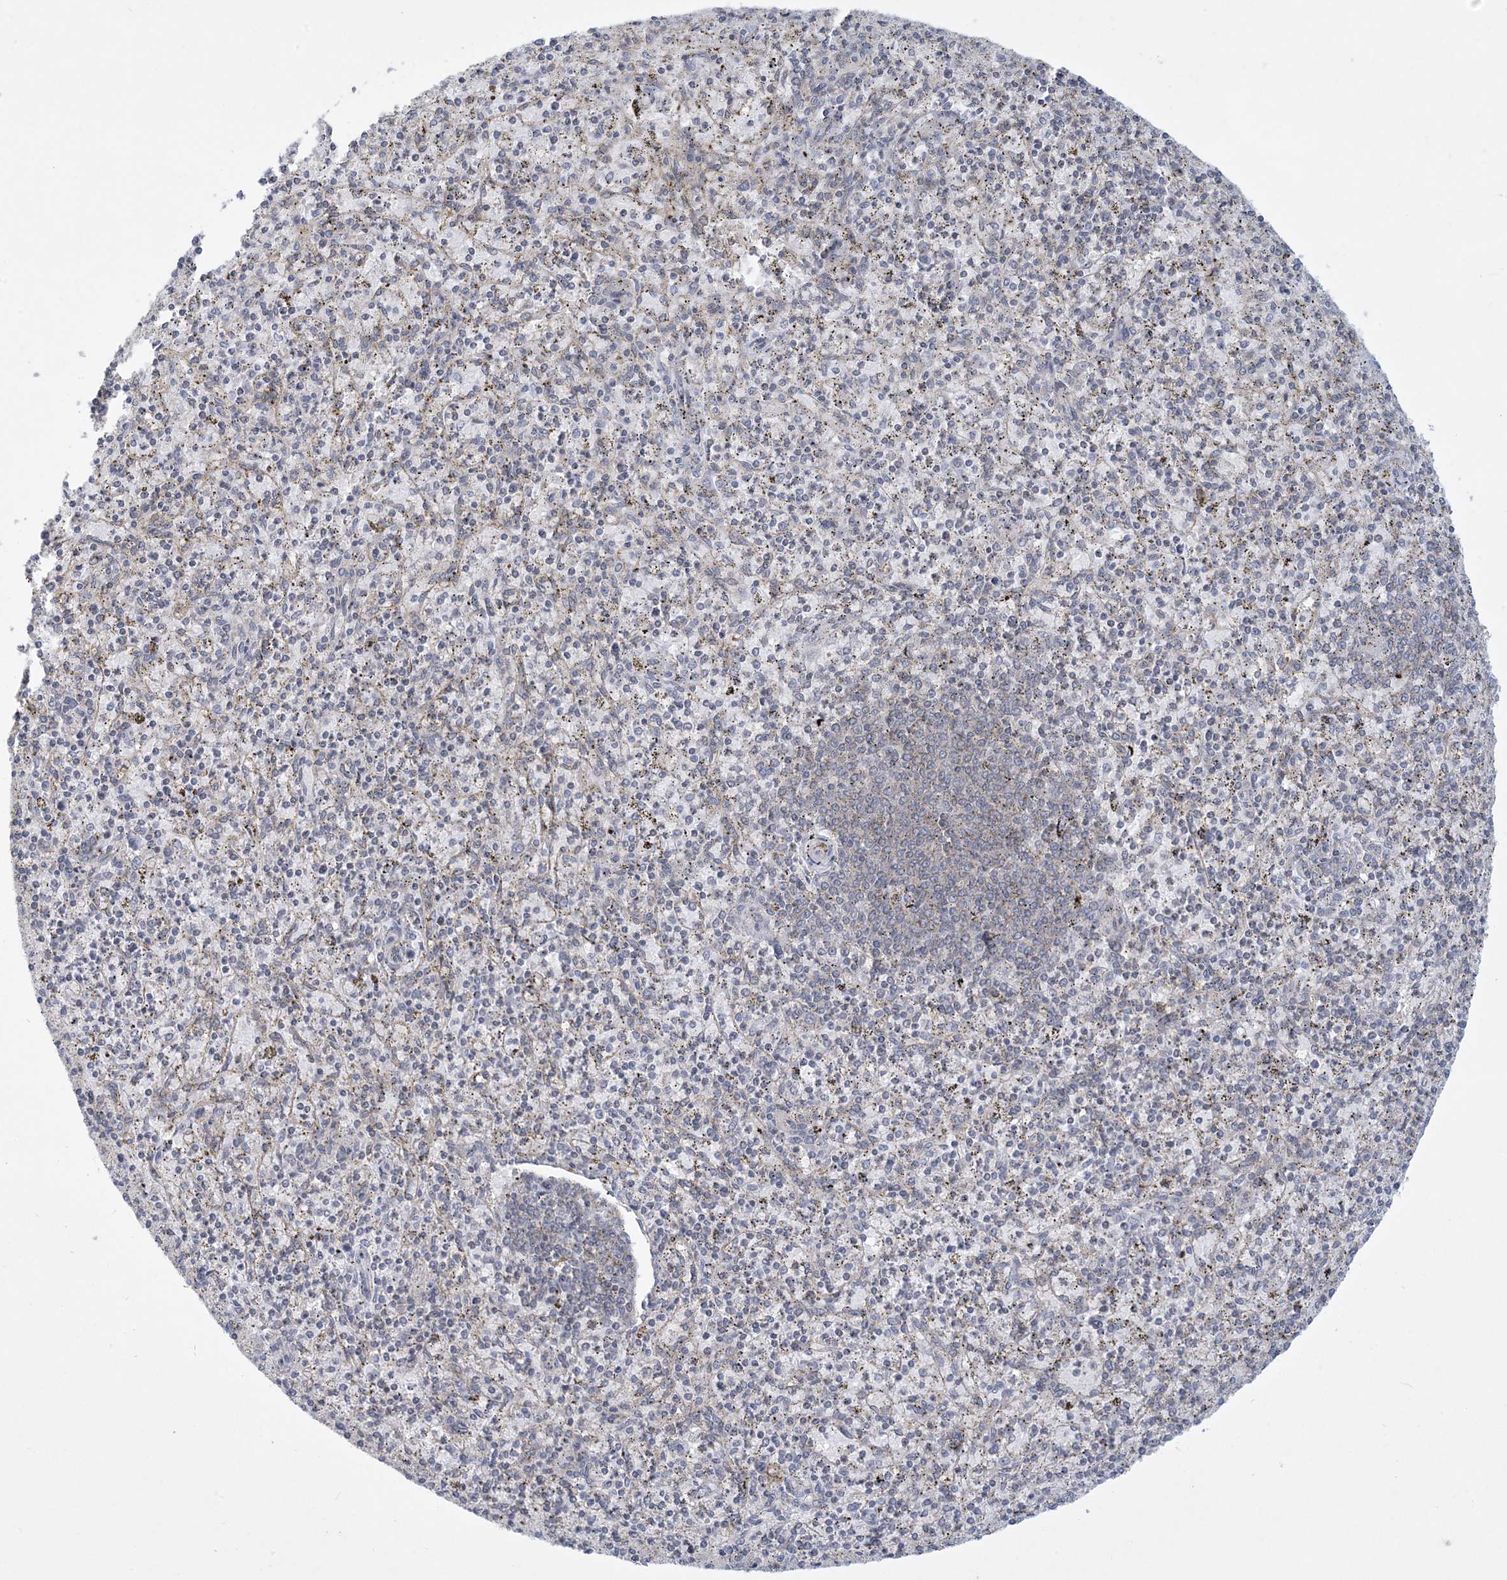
{"staining": {"intensity": "moderate", "quantity": "25%-75%", "location": "cytoplasmic/membranous"}, "tissue": "spleen", "cell_type": "Cells in red pulp", "image_type": "normal", "snomed": [{"axis": "morphology", "description": "Normal tissue, NOS"}, {"axis": "topography", "description": "Spleen"}], "caption": "Protein staining of benign spleen displays moderate cytoplasmic/membranous positivity in approximately 25%-75% of cells in red pulp. (DAB (3,3'-diaminobenzidine) = brown stain, brightfield microscopy at high magnification).", "gene": "SLAMF9", "patient": {"sex": "male", "age": 72}}